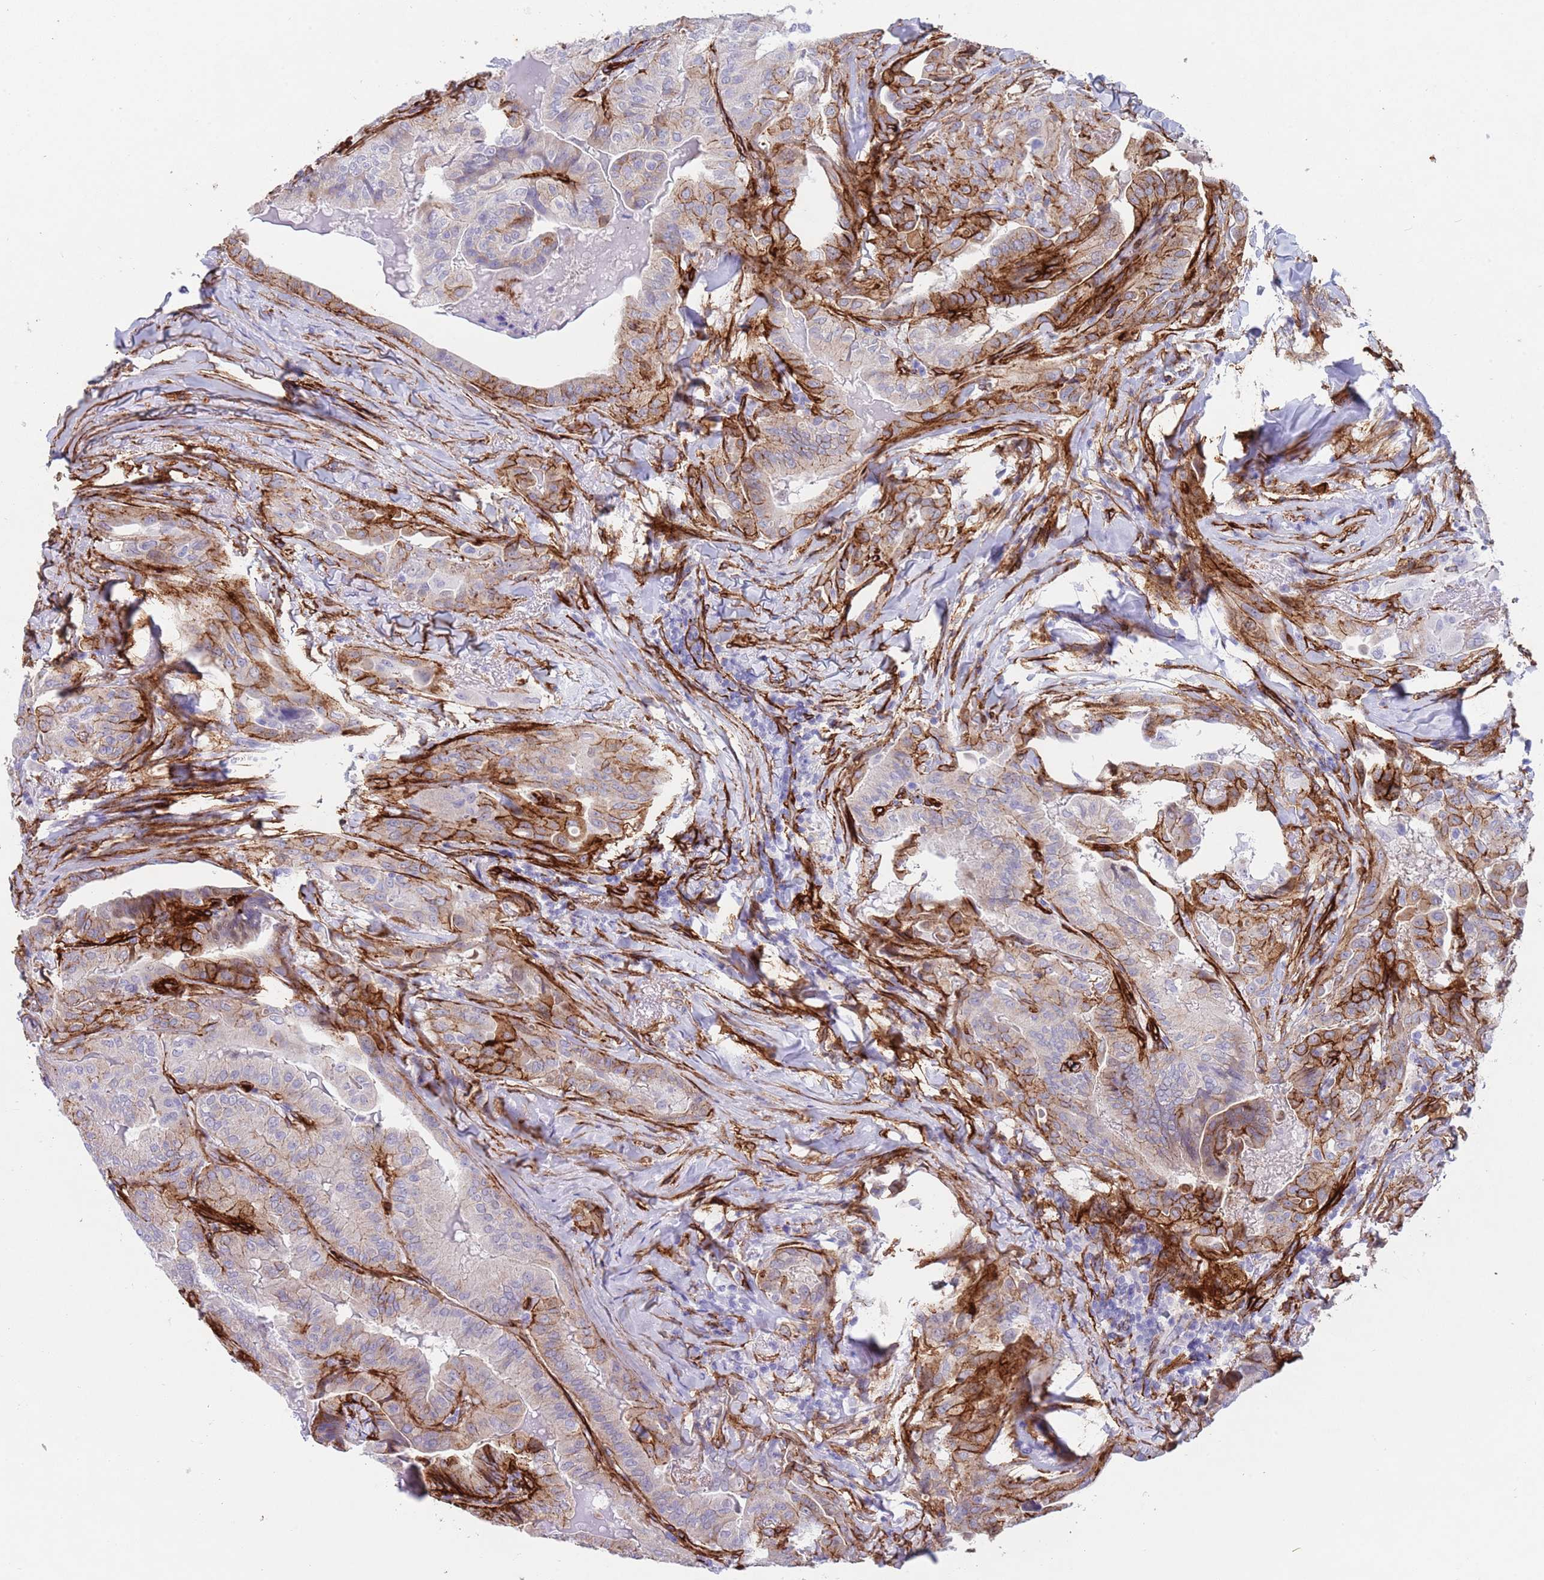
{"staining": {"intensity": "strong", "quantity": "25%-75%", "location": "cytoplasmic/membranous"}, "tissue": "thyroid cancer", "cell_type": "Tumor cells", "image_type": "cancer", "snomed": [{"axis": "morphology", "description": "Papillary adenocarcinoma, NOS"}, {"axis": "topography", "description": "Thyroid gland"}], "caption": "Immunohistochemical staining of human thyroid cancer (papillary adenocarcinoma) displays high levels of strong cytoplasmic/membranous staining in approximately 25%-75% of tumor cells.", "gene": "CAV2", "patient": {"sex": "female", "age": 68}}